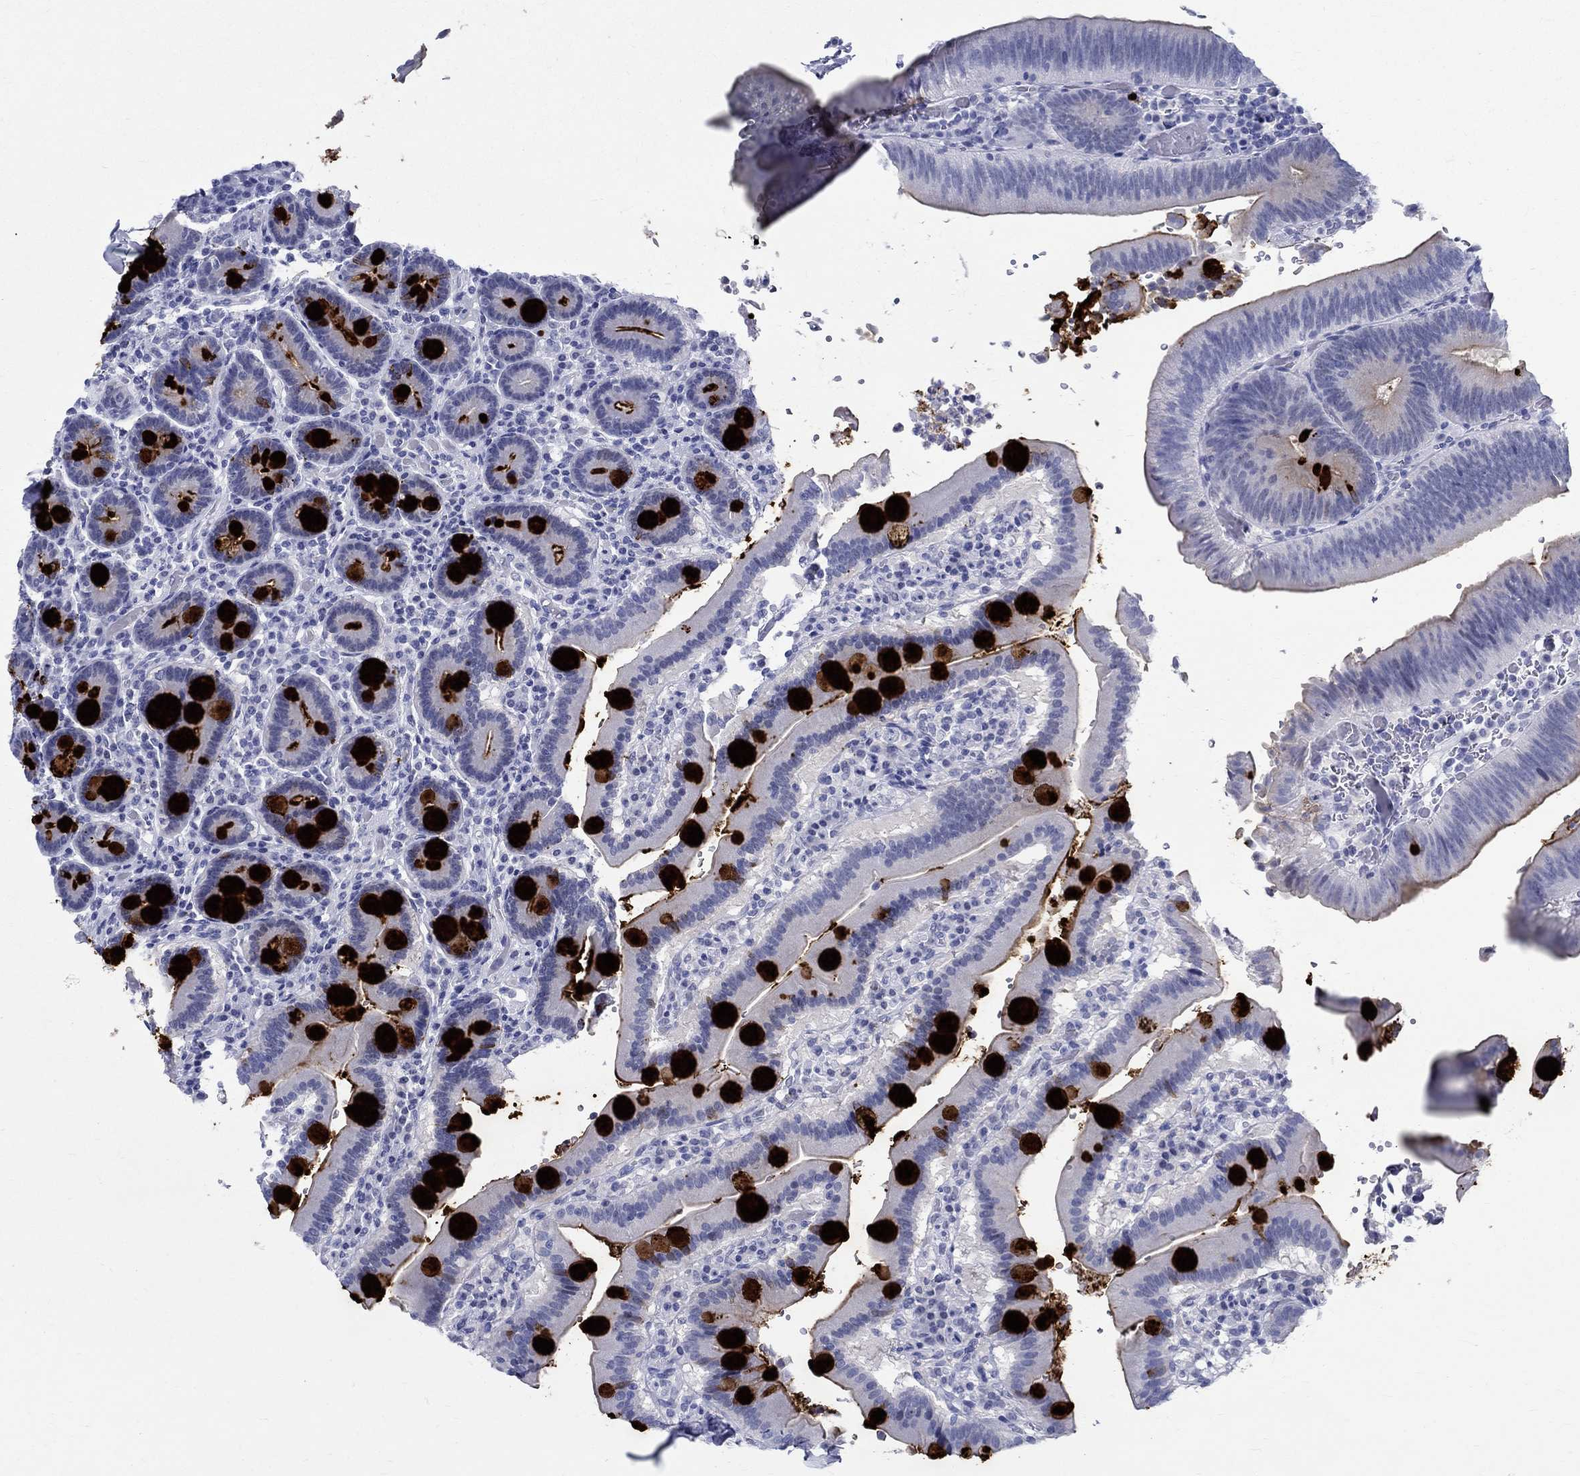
{"staining": {"intensity": "strong", "quantity": "25%-75%", "location": "cytoplasmic/membranous"}, "tissue": "duodenum", "cell_type": "Glandular cells", "image_type": "normal", "snomed": [{"axis": "morphology", "description": "Normal tissue, NOS"}, {"axis": "topography", "description": "Duodenum"}], "caption": "Glandular cells exhibit high levels of strong cytoplasmic/membranous expression in approximately 25%-75% of cells in normal human duodenum. The staining is performed using DAB brown chromogen to label protein expression. The nuclei are counter-stained blue using hematoxylin.", "gene": "BSPRY", "patient": {"sex": "female", "age": 62}}